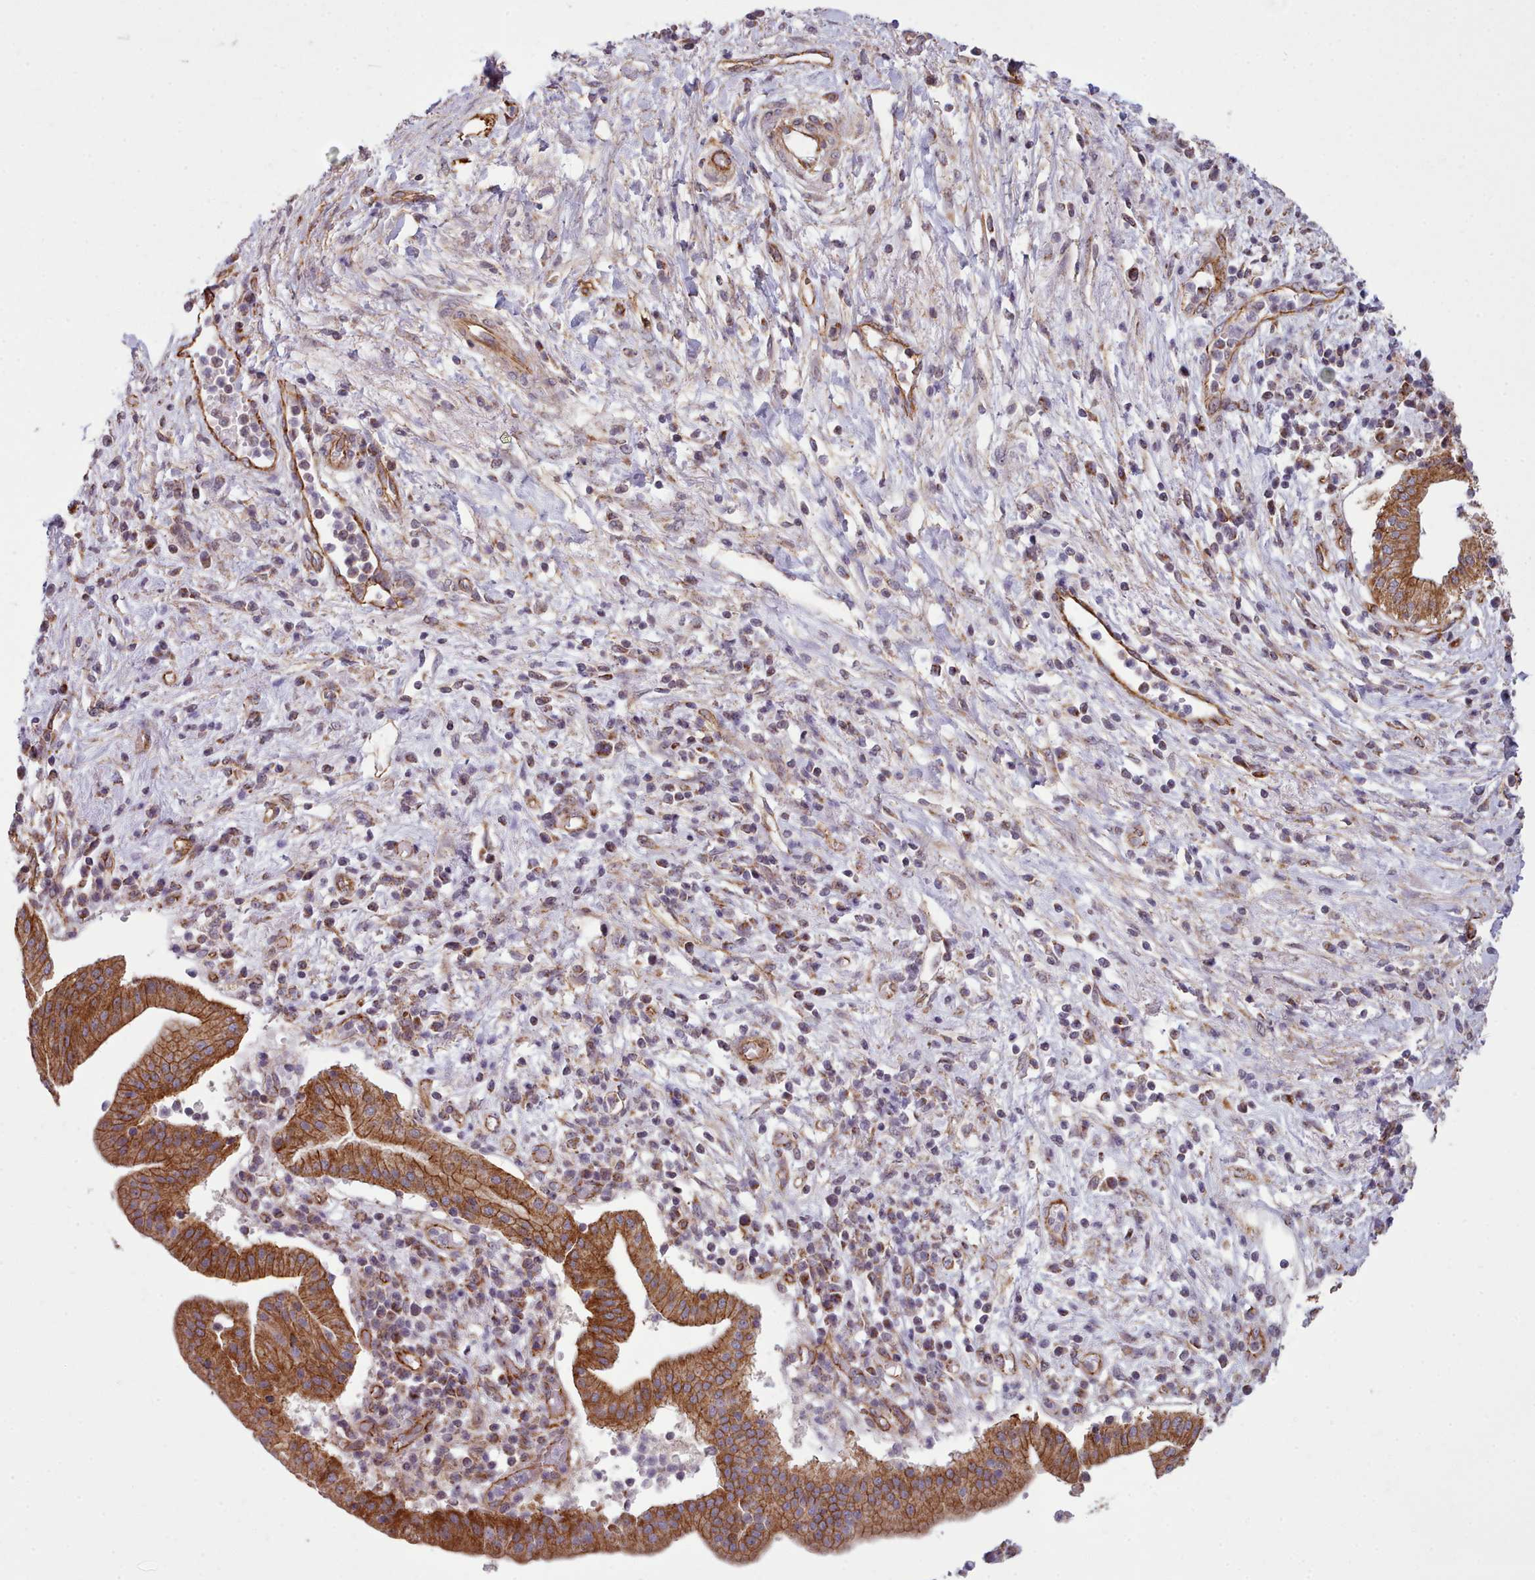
{"staining": {"intensity": "strong", "quantity": ">75%", "location": "cytoplasmic/membranous"}, "tissue": "pancreatic cancer", "cell_type": "Tumor cells", "image_type": "cancer", "snomed": [{"axis": "morphology", "description": "Adenocarcinoma, NOS"}, {"axis": "topography", "description": "Pancreas"}], "caption": "A photomicrograph of human pancreatic cancer stained for a protein shows strong cytoplasmic/membranous brown staining in tumor cells.", "gene": "MRPL46", "patient": {"sex": "male", "age": 68}}